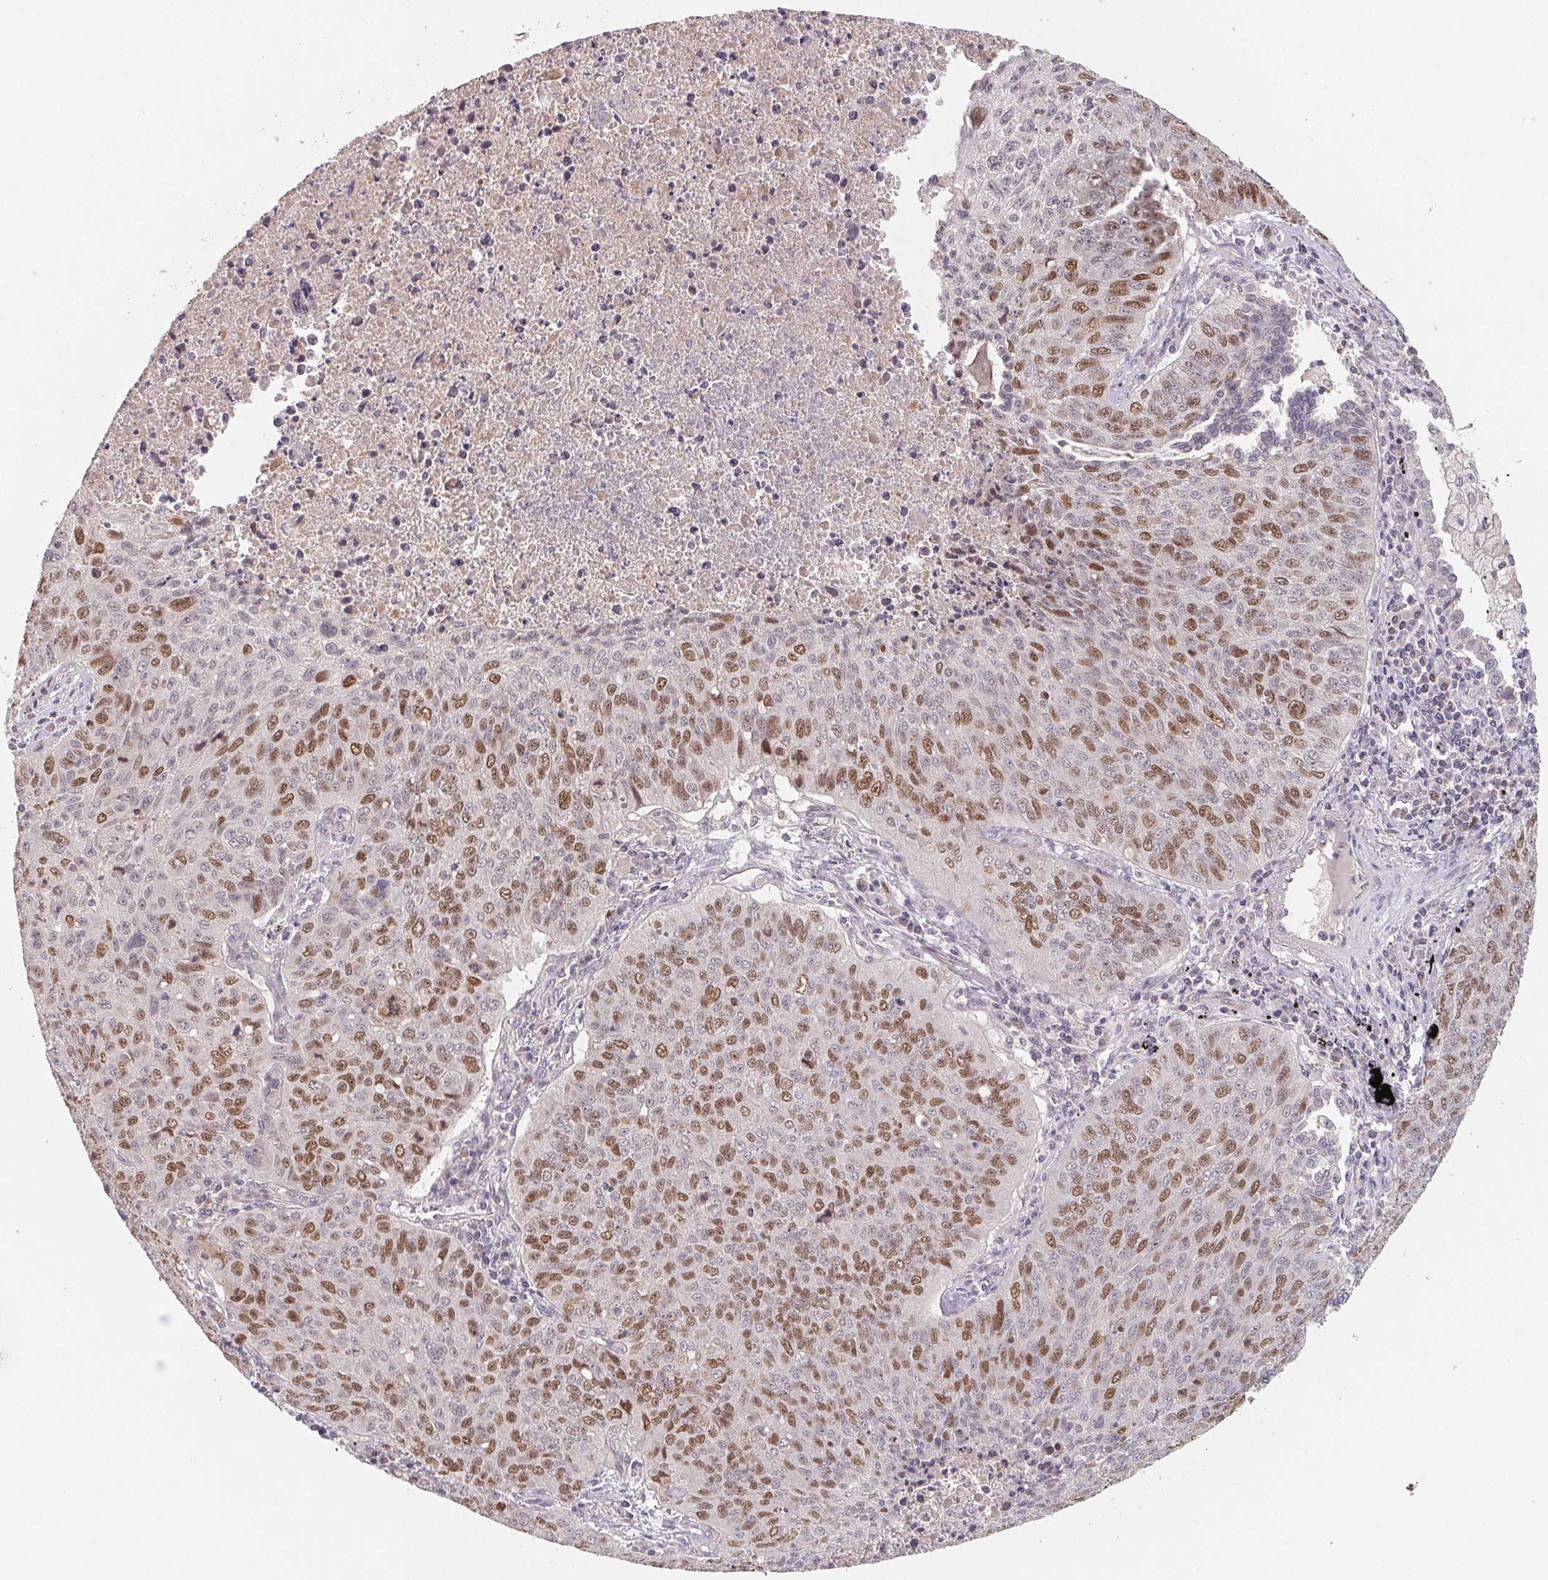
{"staining": {"intensity": "moderate", "quantity": "25%-75%", "location": "nuclear"}, "tissue": "lung cancer", "cell_type": "Tumor cells", "image_type": "cancer", "snomed": [{"axis": "morphology", "description": "Normal morphology"}, {"axis": "morphology", "description": "Aneuploidy"}, {"axis": "morphology", "description": "Squamous cell carcinoma, NOS"}, {"axis": "topography", "description": "Lymph node"}, {"axis": "topography", "description": "Lung"}], "caption": "Tumor cells show moderate nuclear staining in about 25%-75% of cells in lung cancer.", "gene": "KIFC1", "patient": {"sex": "female", "age": 76}}